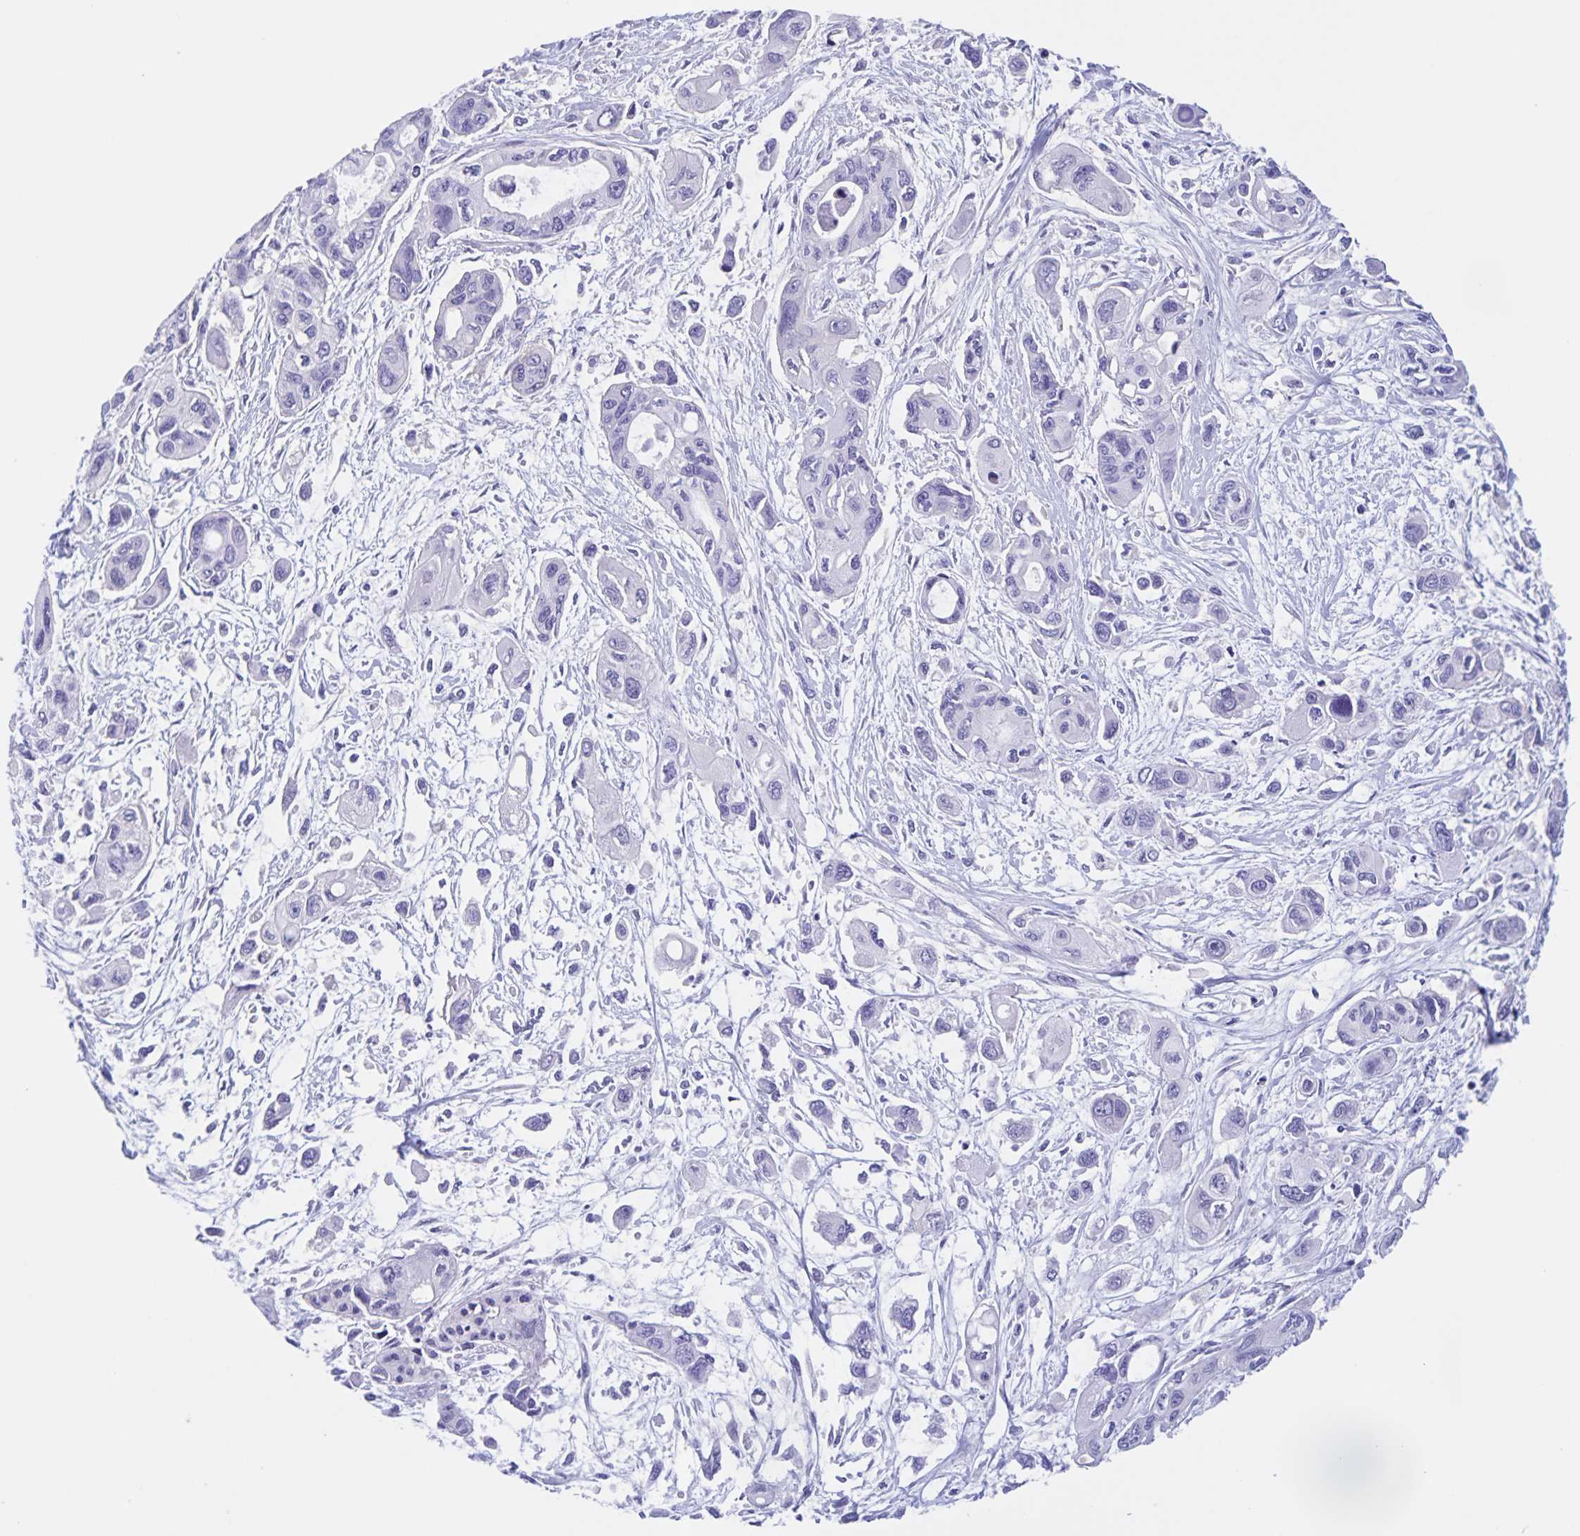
{"staining": {"intensity": "negative", "quantity": "none", "location": "none"}, "tissue": "pancreatic cancer", "cell_type": "Tumor cells", "image_type": "cancer", "snomed": [{"axis": "morphology", "description": "Adenocarcinoma, NOS"}, {"axis": "topography", "description": "Pancreas"}], "caption": "Immunohistochemical staining of human pancreatic cancer demonstrates no significant expression in tumor cells. Nuclei are stained in blue.", "gene": "TGIF2LX", "patient": {"sex": "female", "age": 47}}